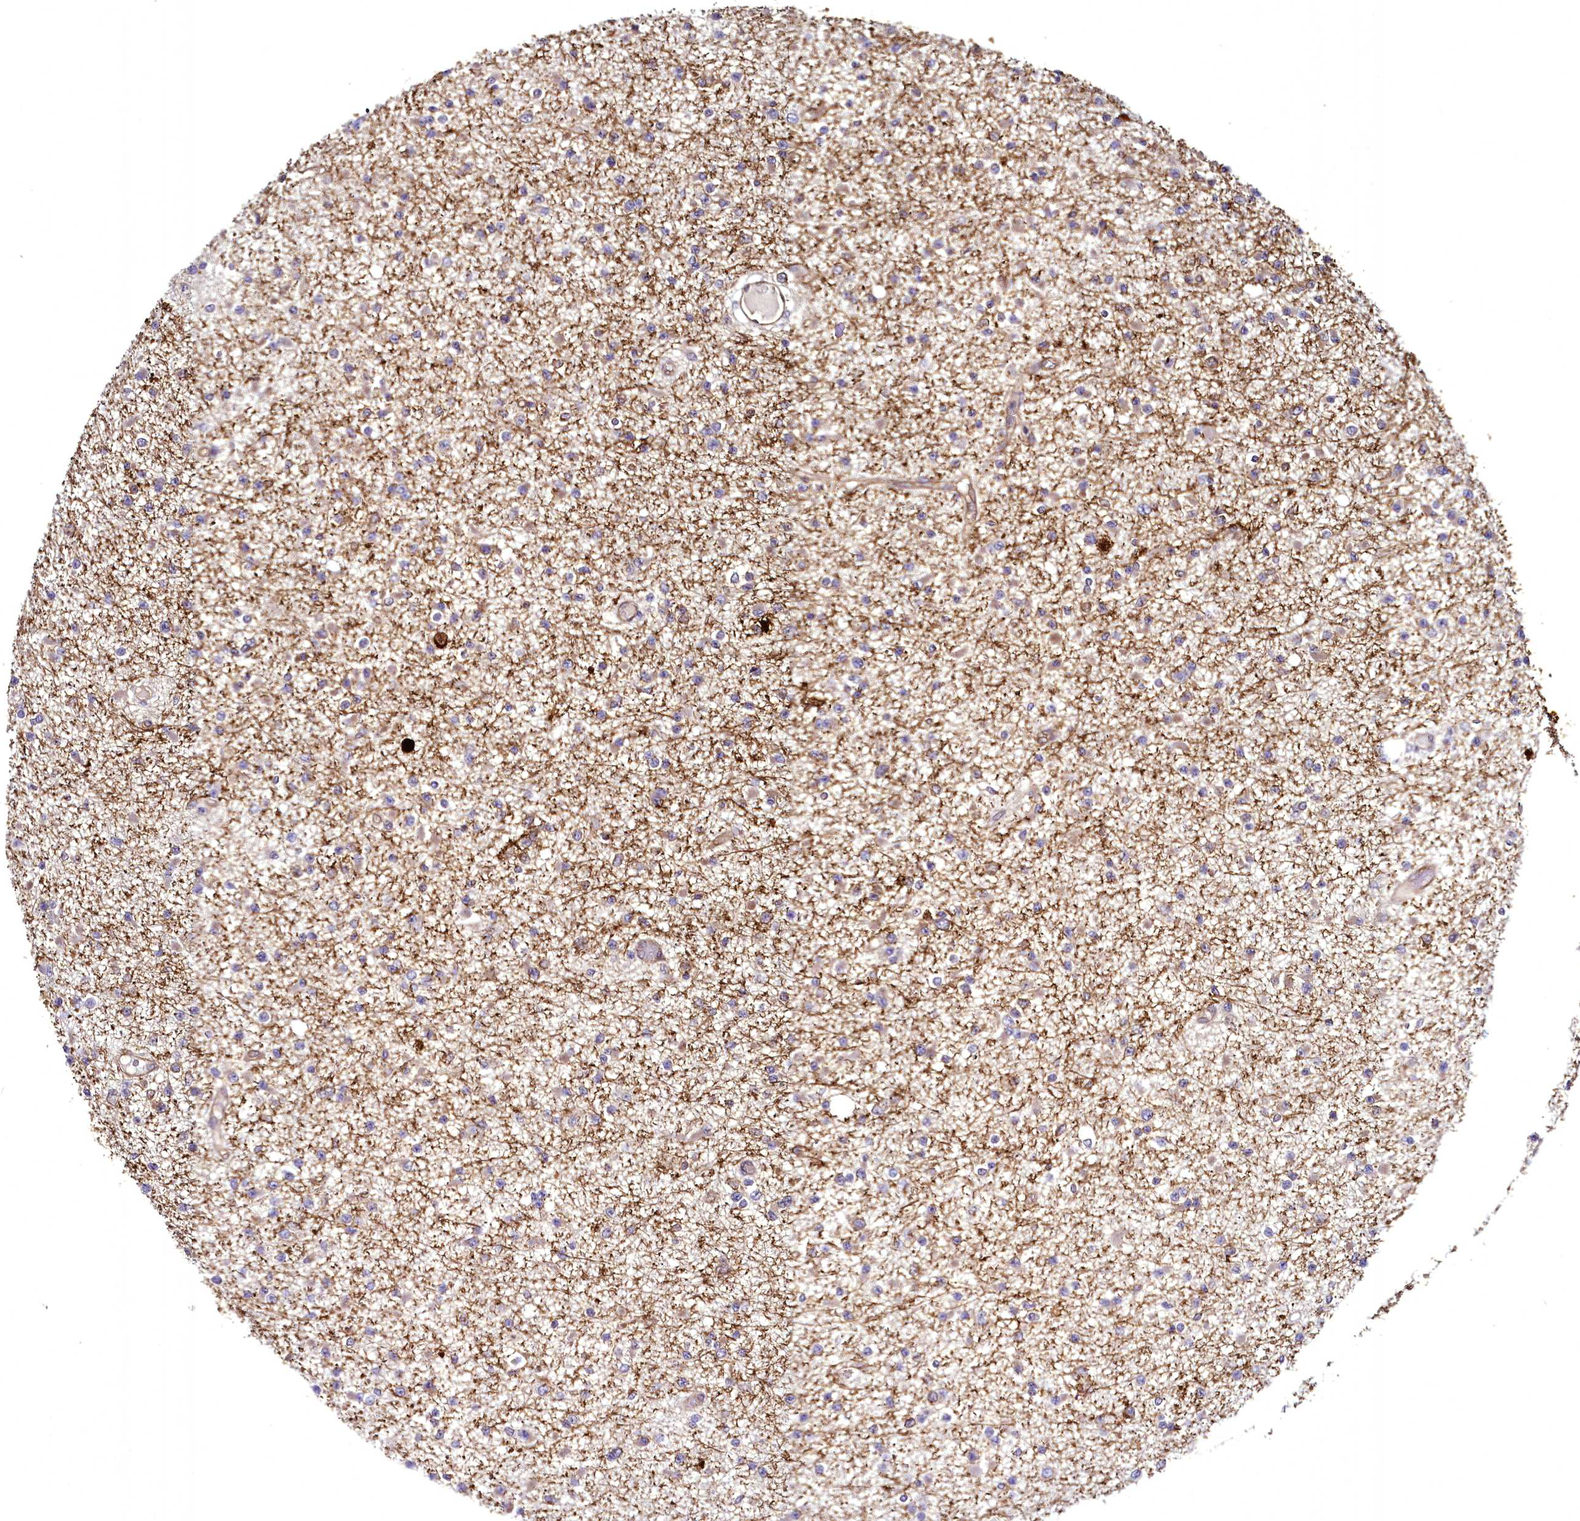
{"staining": {"intensity": "negative", "quantity": "none", "location": "none"}, "tissue": "glioma", "cell_type": "Tumor cells", "image_type": "cancer", "snomed": [{"axis": "morphology", "description": "Glioma, malignant, Low grade"}, {"axis": "topography", "description": "Brain"}], "caption": "Immunohistochemistry (IHC) of human malignant low-grade glioma demonstrates no positivity in tumor cells.", "gene": "STXBP1", "patient": {"sex": "female", "age": 22}}